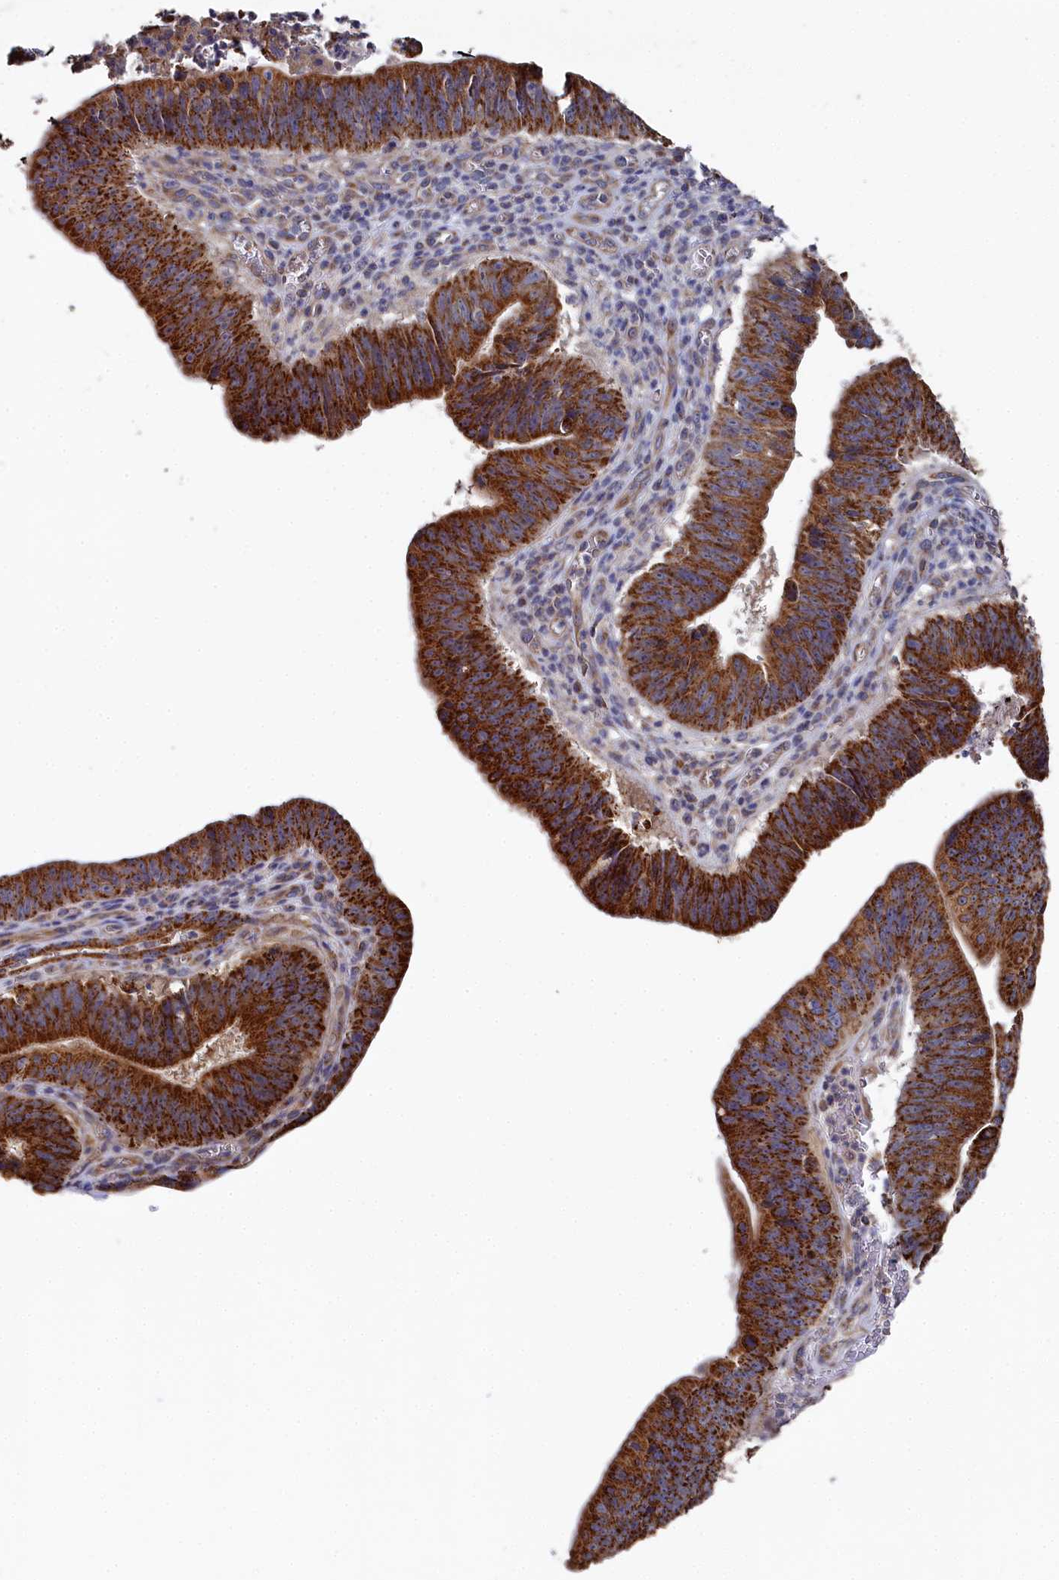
{"staining": {"intensity": "strong", "quantity": ">75%", "location": "cytoplasmic/membranous"}, "tissue": "stomach cancer", "cell_type": "Tumor cells", "image_type": "cancer", "snomed": [{"axis": "morphology", "description": "Adenocarcinoma, NOS"}, {"axis": "topography", "description": "Stomach"}], "caption": "Immunohistochemistry (IHC) of human adenocarcinoma (stomach) exhibits high levels of strong cytoplasmic/membranous staining in about >75% of tumor cells.", "gene": "HAUS2", "patient": {"sex": "male", "age": 59}}